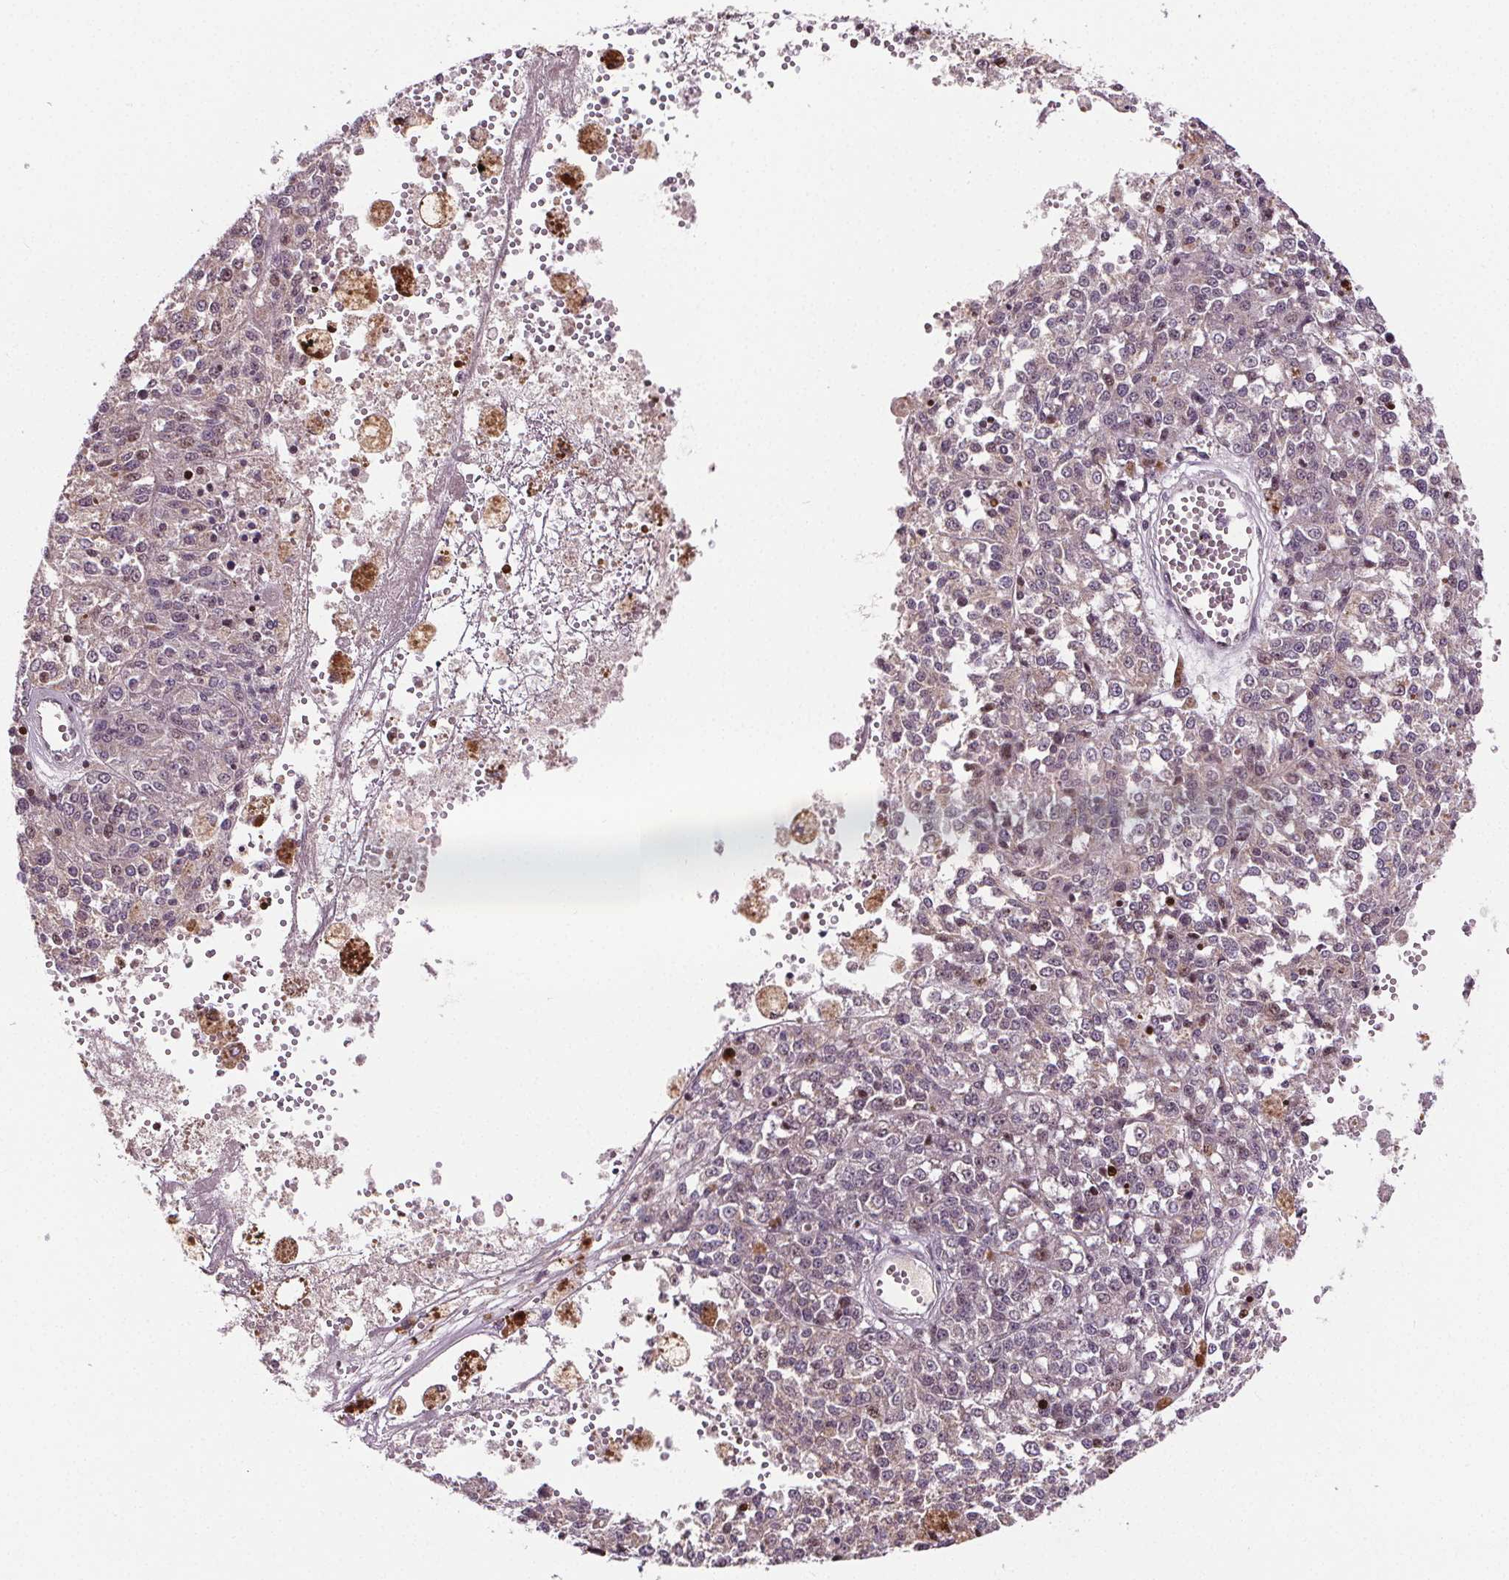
{"staining": {"intensity": "weak", "quantity": "25%-75%", "location": "cytoplasmic/membranous"}, "tissue": "melanoma", "cell_type": "Tumor cells", "image_type": "cancer", "snomed": [{"axis": "morphology", "description": "Malignant melanoma, Metastatic site"}, {"axis": "topography", "description": "Lymph node"}], "caption": "The image reveals immunohistochemical staining of melanoma. There is weak cytoplasmic/membranous expression is present in approximately 25%-75% of tumor cells.", "gene": "SUCLA2", "patient": {"sex": "female", "age": 64}}